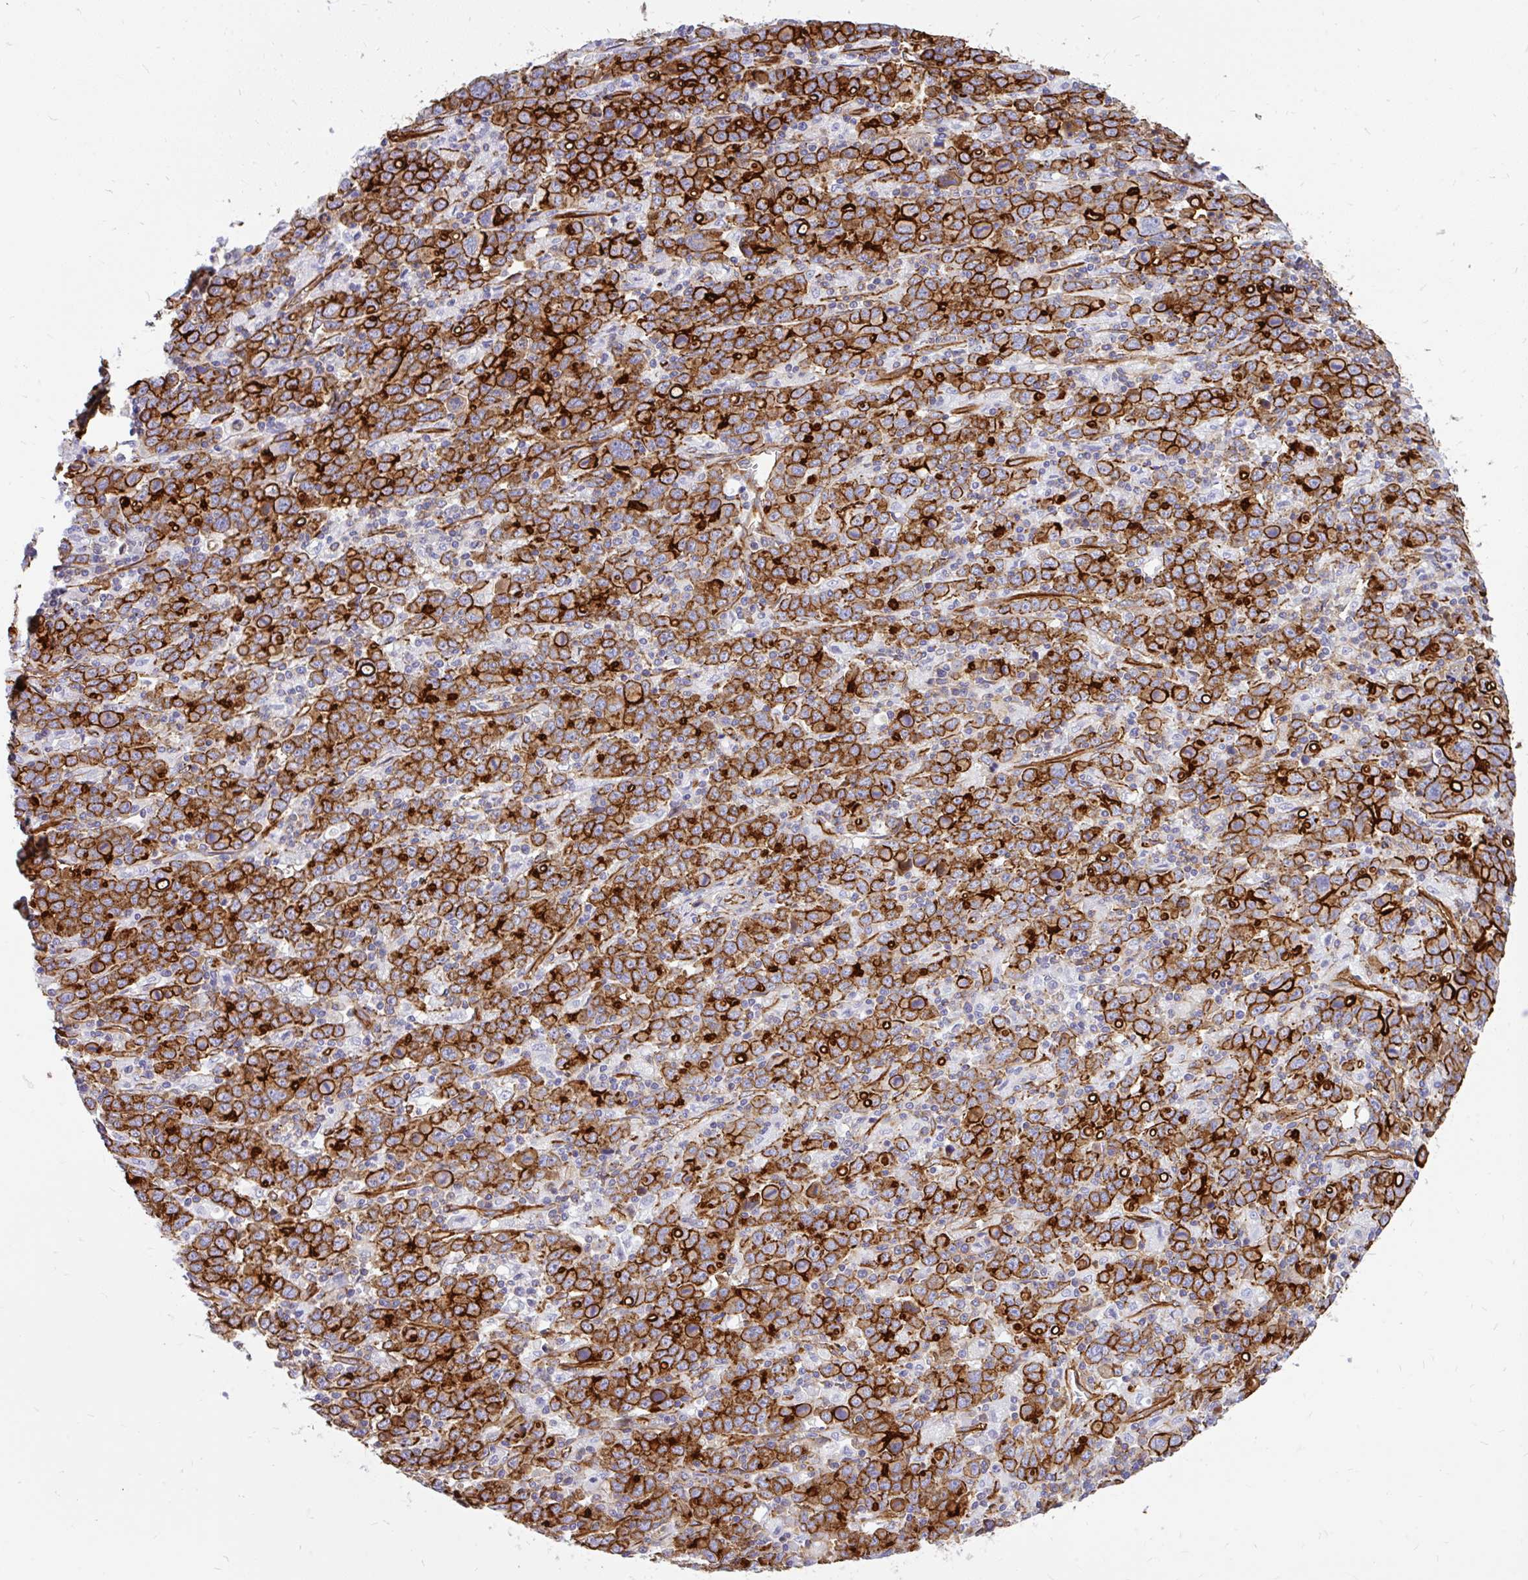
{"staining": {"intensity": "strong", "quantity": ">75%", "location": "cytoplasmic/membranous"}, "tissue": "stomach cancer", "cell_type": "Tumor cells", "image_type": "cancer", "snomed": [{"axis": "morphology", "description": "Adenocarcinoma, NOS"}, {"axis": "topography", "description": "Stomach, upper"}], "caption": "Human stomach adenocarcinoma stained with a protein marker exhibits strong staining in tumor cells.", "gene": "MAP1LC3B", "patient": {"sex": "male", "age": 69}}